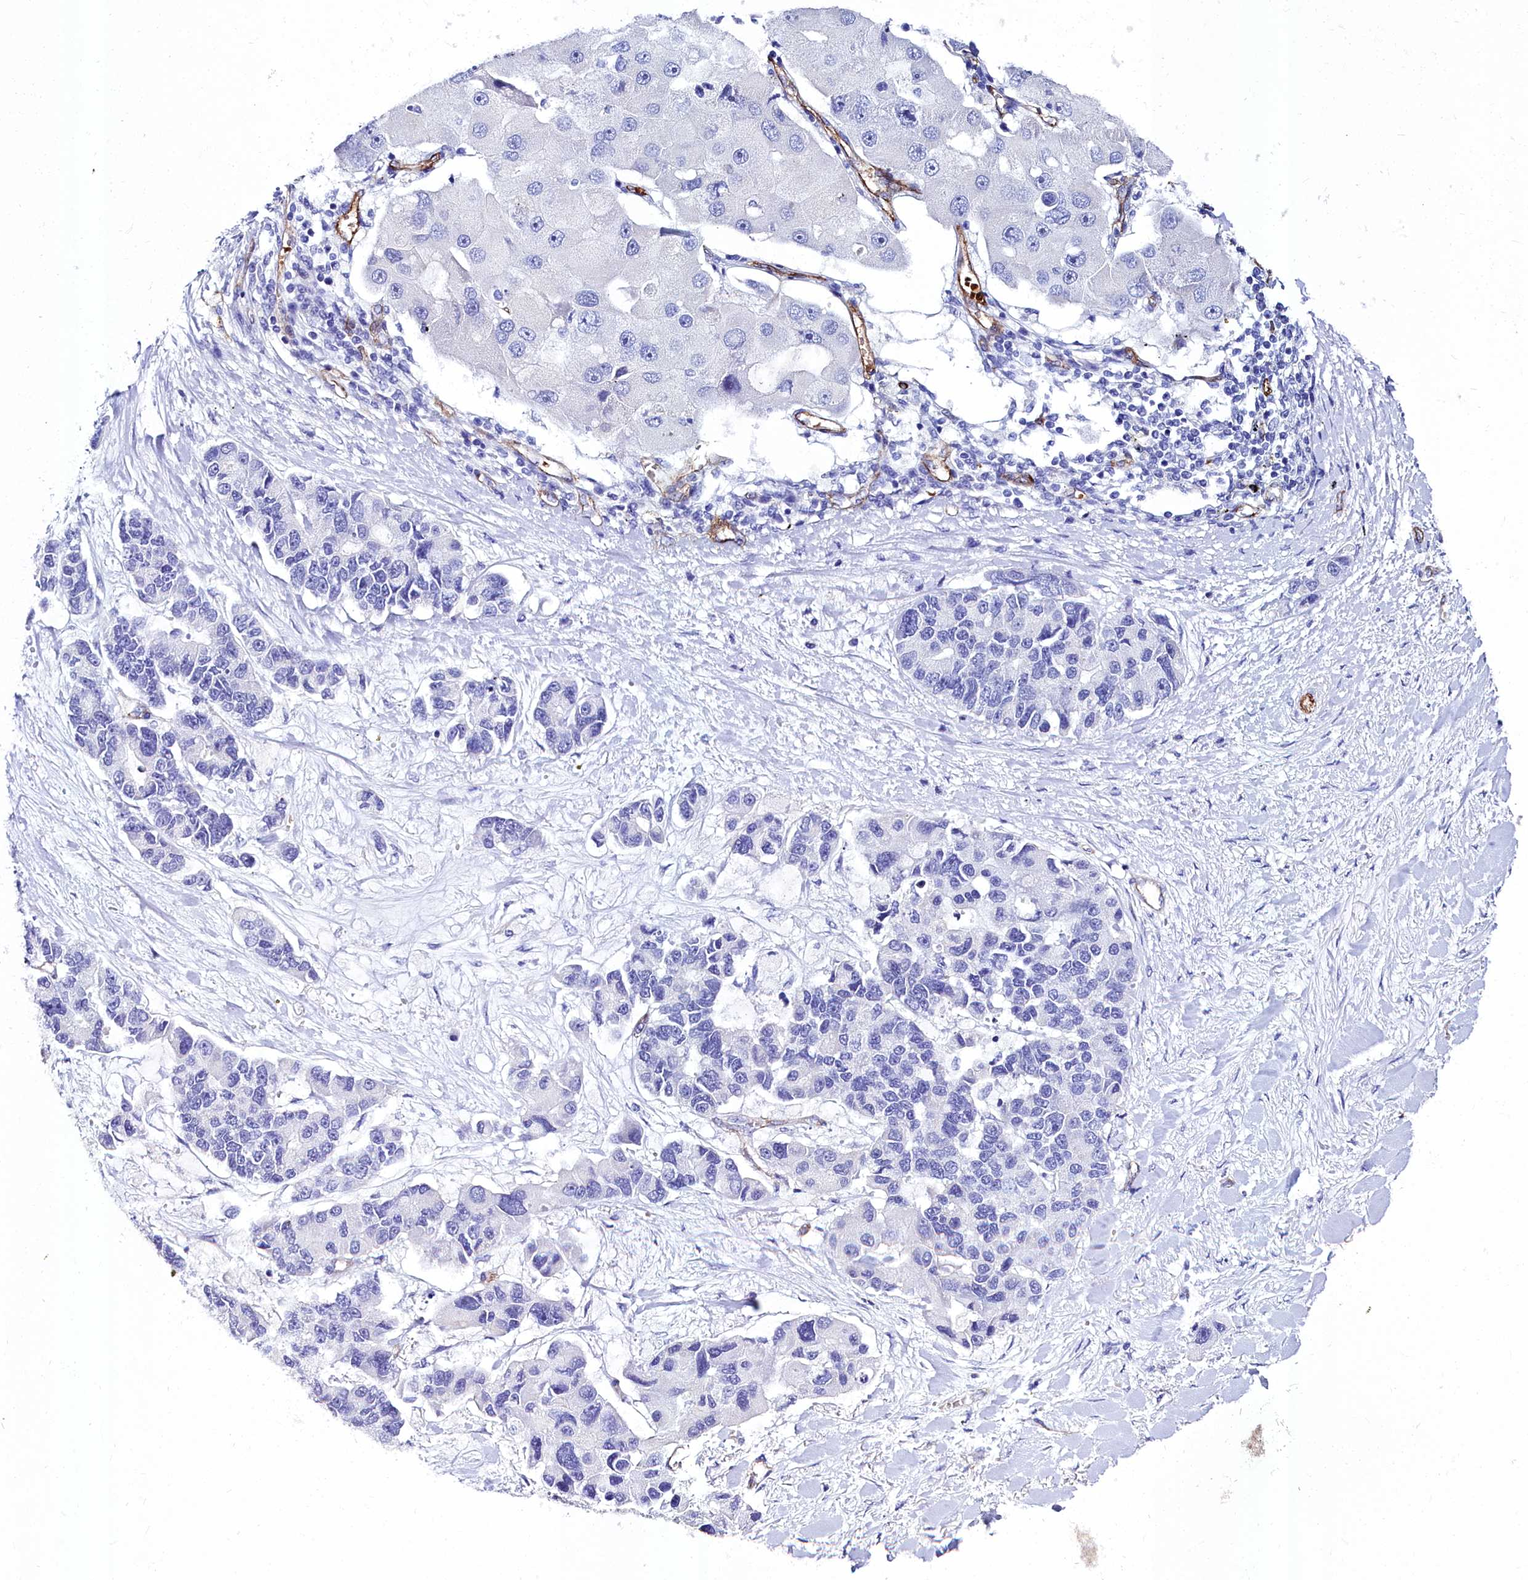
{"staining": {"intensity": "negative", "quantity": "none", "location": "none"}, "tissue": "lung cancer", "cell_type": "Tumor cells", "image_type": "cancer", "snomed": [{"axis": "morphology", "description": "Adenocarcinoma, NOS"}, {"axis": "topography", "description": "Lung"}], "caption": "Human lung cancer stained for a protein using IHC exhibits no positivity in tumor cells.", "gene": "CYP4F11", "patient": {"sex": "female", "age": 54}}